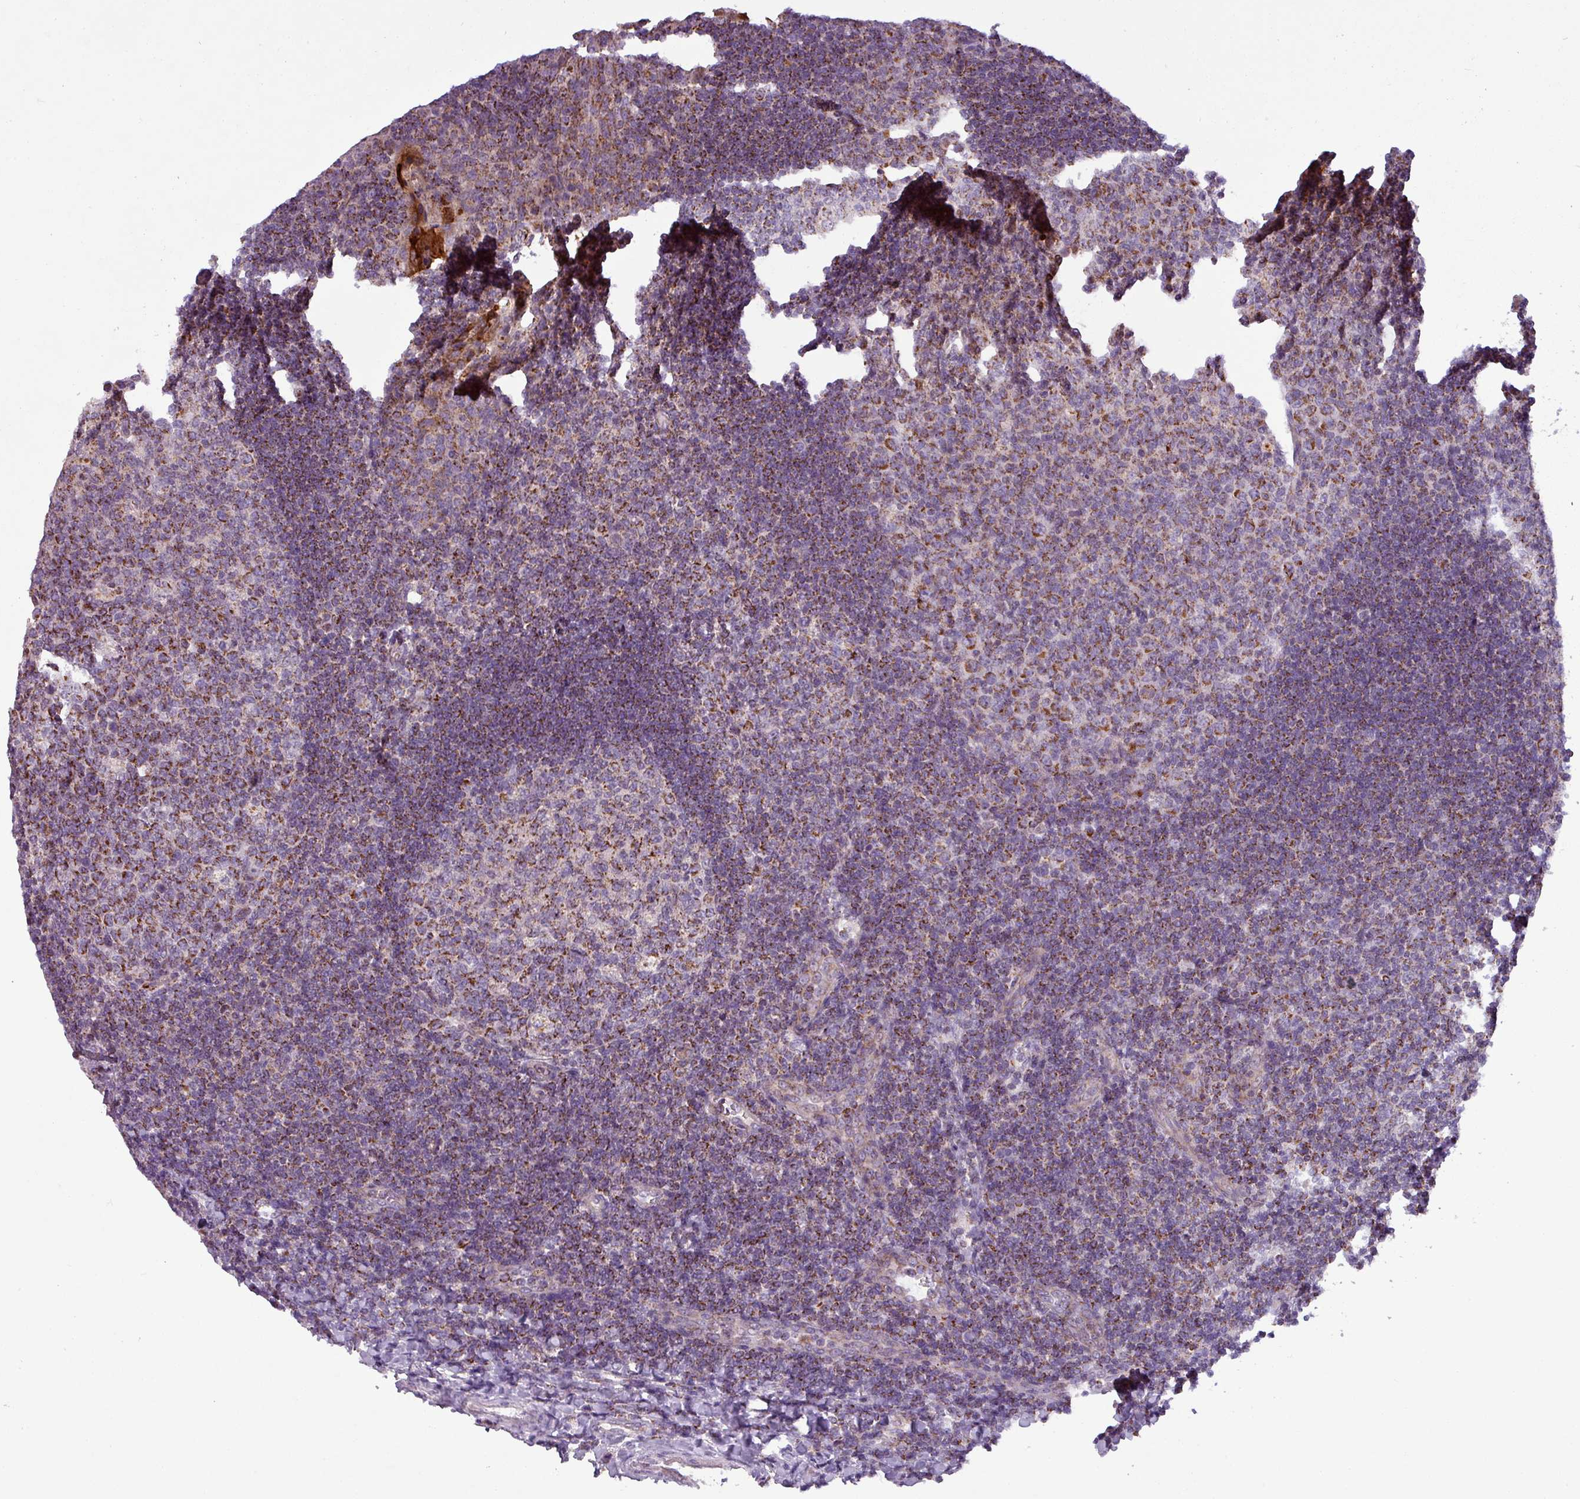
{"staining": {"intensity": "moderate", "quantity": ">75%", "location": "cytoplasmic/membranous"}, "tissue": "tonsil", "cell_type": "Germinal center cells", "image_type": "normal", "snomed": [{"axis": "morphology", "description": "Normal tissue, NOS"}, {"axis": "topography", "description": "Tonsil"}], "caption": "IHC micrograph of normal tonsil stained for a protein (brown), which shows medium levels of moderate cytoplasmic/membranous expression in approximately >75% of germinal center cells.", "gene": "PNMA6A", "patient": {"sex": "male", "age": 17}}